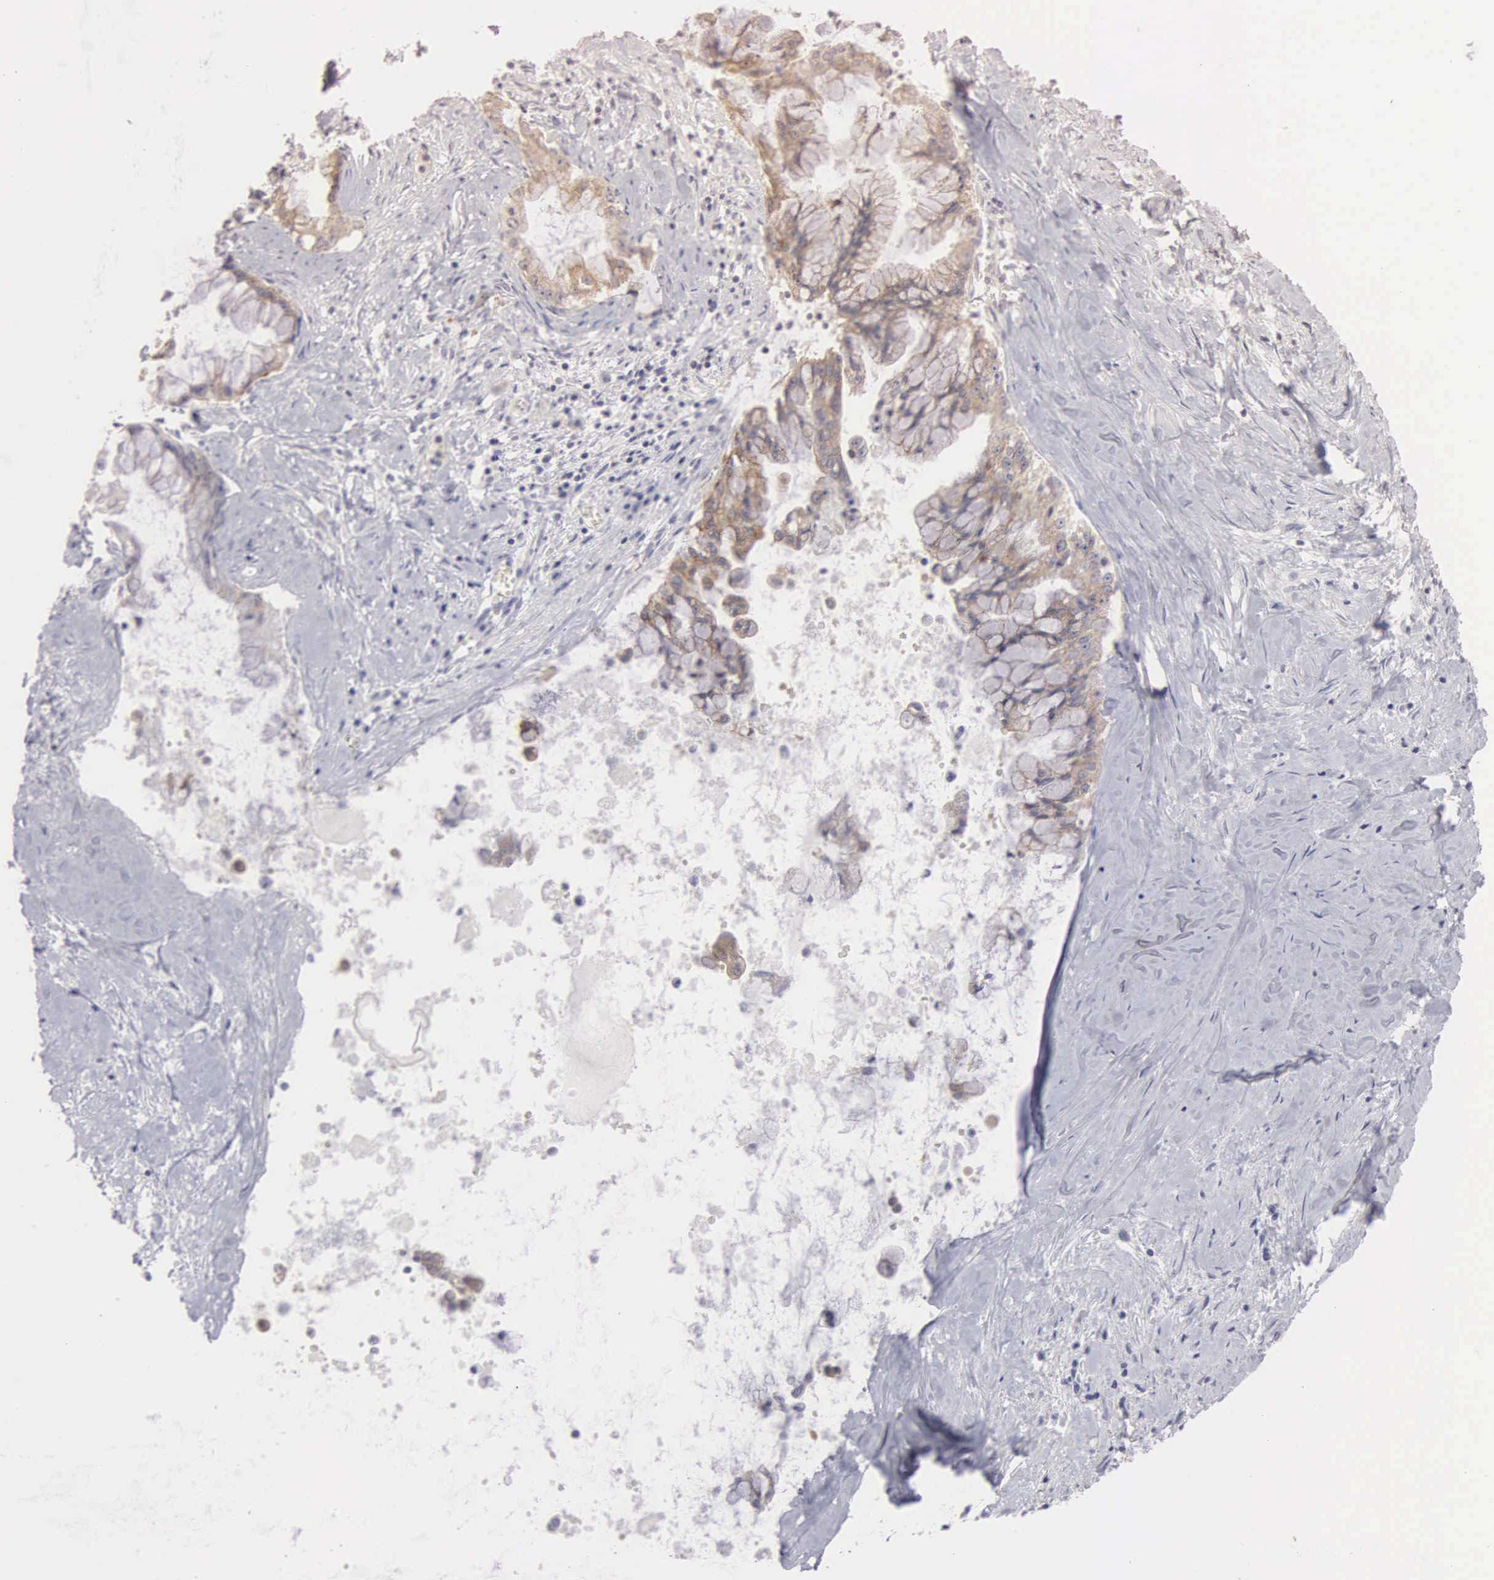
{"staining": {"intensity": "weak", "quantity": "25%-75%", "location": "cytoplasmic/membranous"}, "tissue": "pancreatic cancer", "cell_type": "Tumor cells", "image_type": "cancer", "snomed": [{"axis": "morphology", "description": "Adenocarcinoma, NOS"}, {"axis": "topography", "description": "Pancreas"}], "caption": "The immunohistochemical stain highlights weak cytoplasmic/membranous positivity in tumor cells of pancreatic cancer (adenocarcinoma) tissue. Using DAB (3,3'-diaminobenzidine) (brown) and hematoxylin (blue) stains, captured at high magnification using brightfield microscopy.", "gene": "CEP170B", "patient": {"sex": "male", "age": 59}}